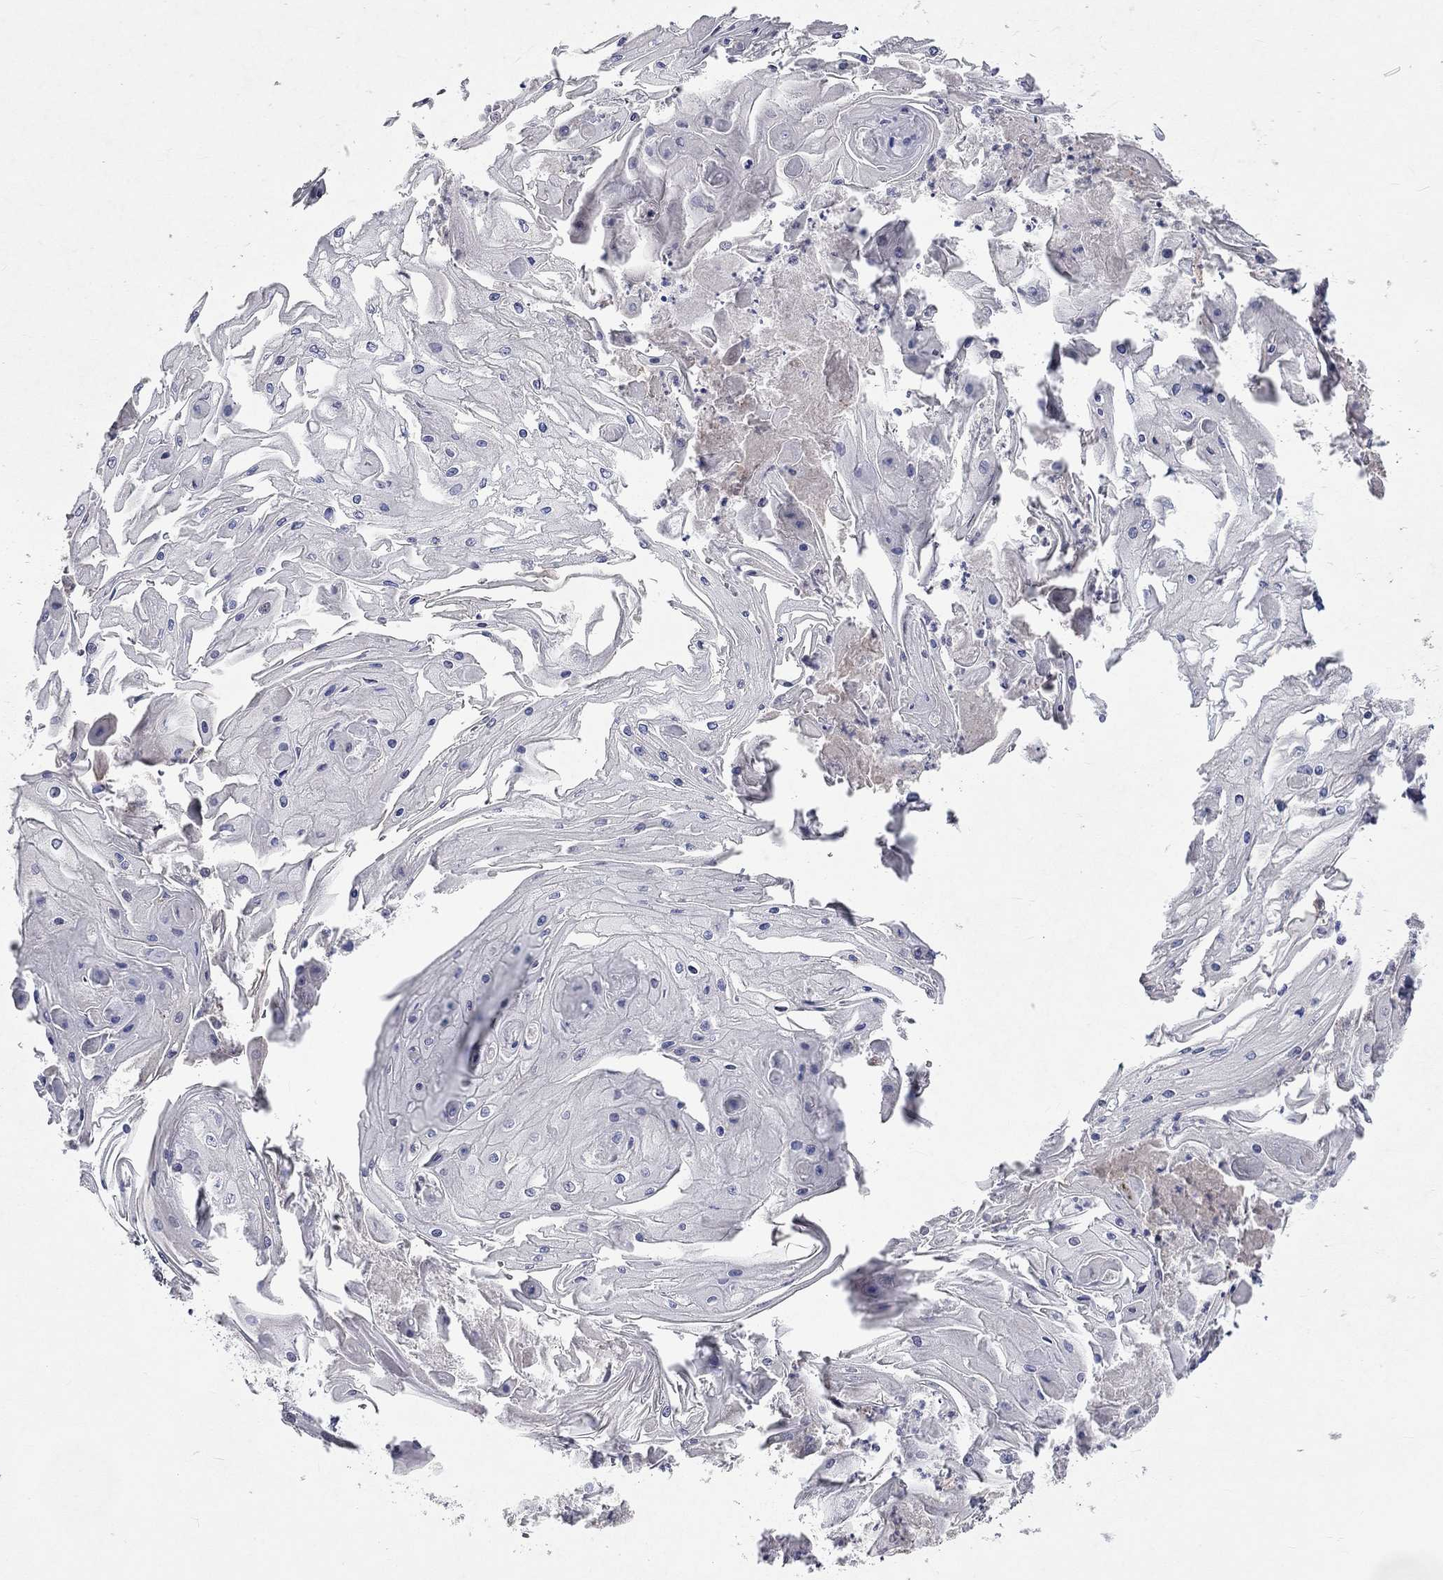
{"staining": {"intensity": "negative", "quantity": "none", "location": "none"}, "tissue": "skin cancer", "cell_type": "Tumor cells", "image_type": "cancer", "snomed": [{"axis": "morphology", "description": "Squamous cell carcinoma, NOS"}, {"axis": "topography", "description": "Skin"}], "caption": "Skin cancer (squamous cell carcinoma) stained for a protein using immunohistochemistry exhibits no expression tumor cells.", "gene": "TMEM143", "patient": {"sex": "male", "age": 70}}